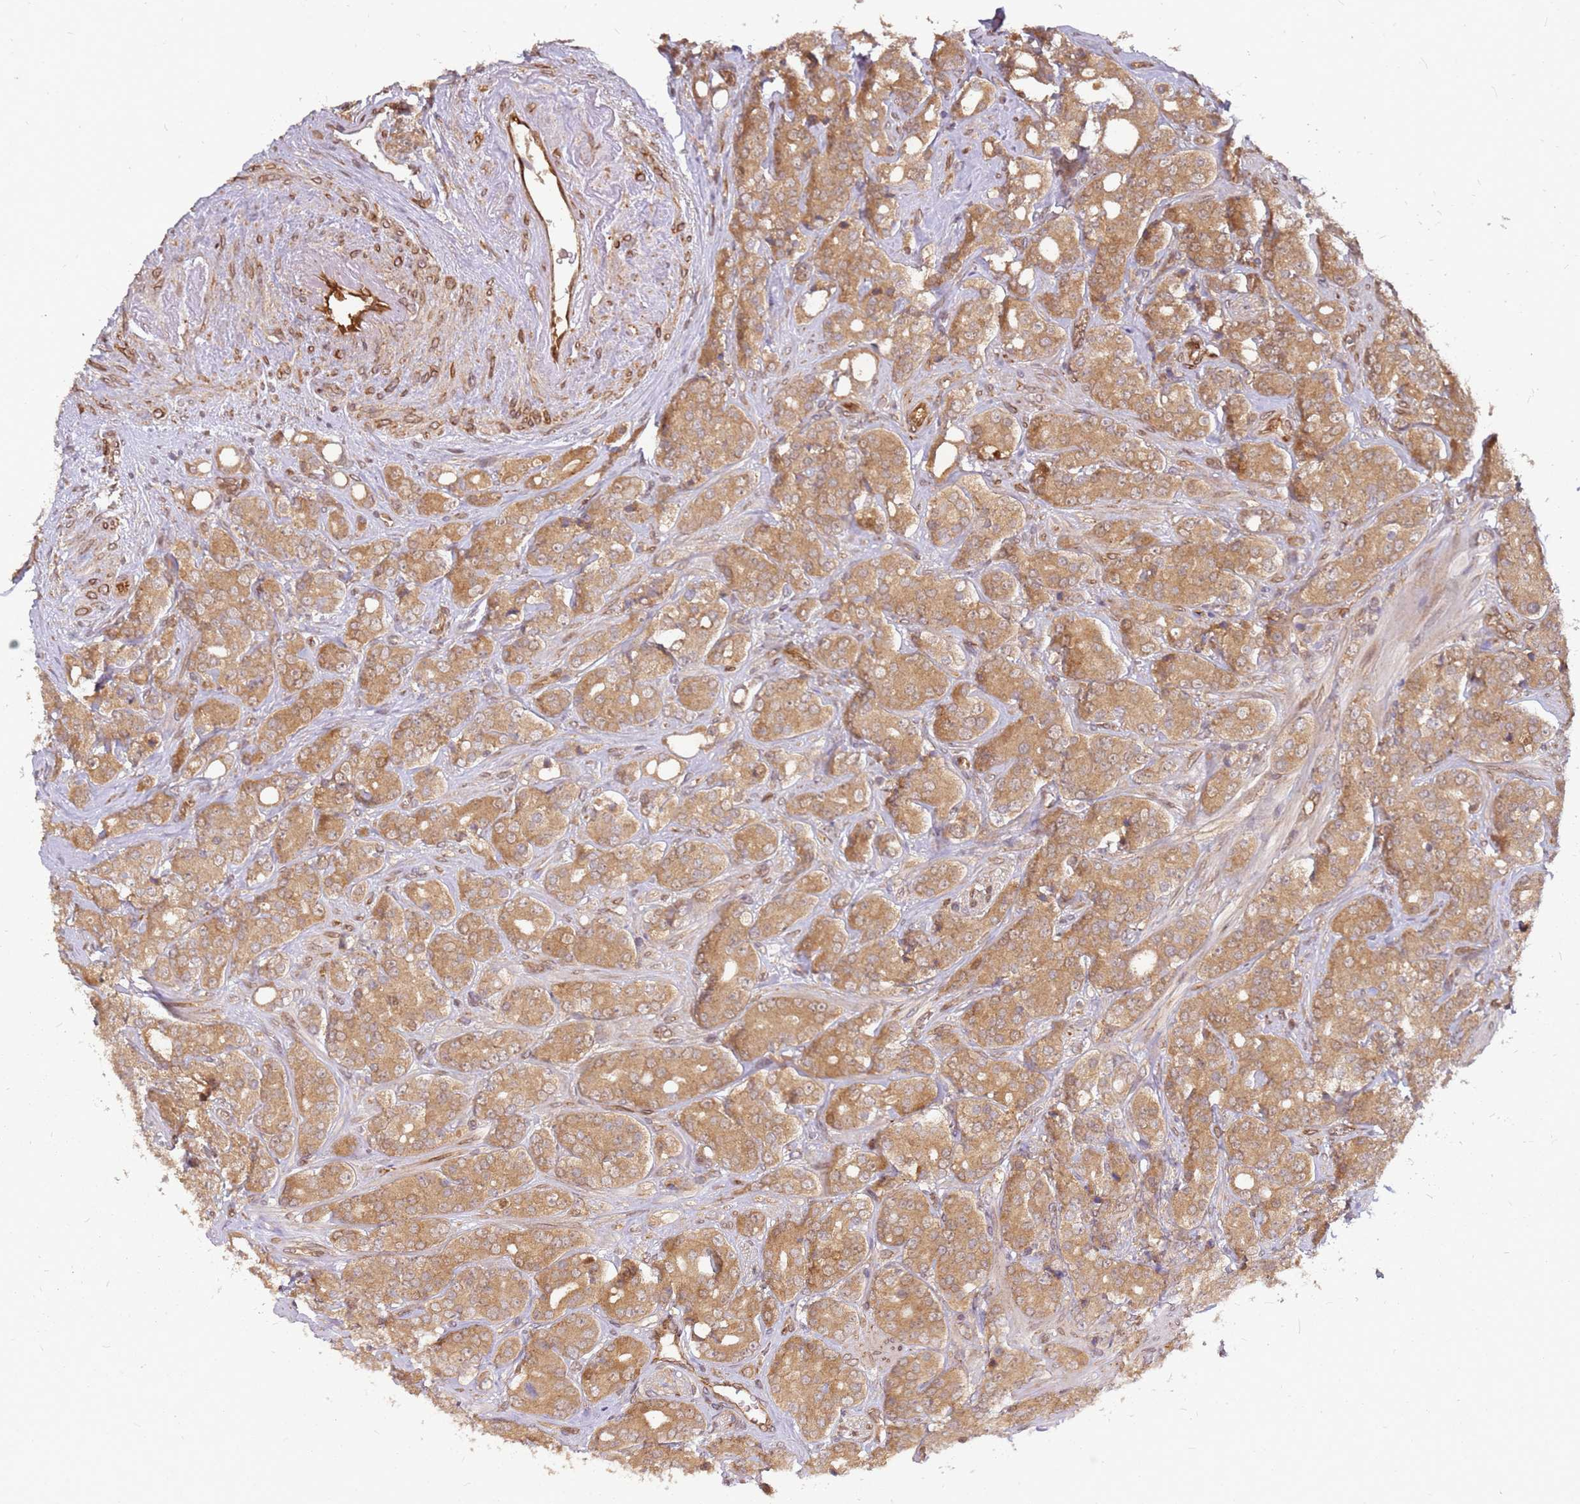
{"staining": {"intensity": "moderate", "quantity": ">75%", "location": "cytoplasmic/membranous"}, "tissue": "prostate cancer", "cell_type": "Tumor cells", "image_type": "cancer", "snomed": [{"axis": "morphology", "description": "Adenocarcinoma, High grade"}, {"axis": "topography", "description": "Prostate"}], "caption": "Immunohistochemistry (IHC) of adenocarcinoma (high-grade) (prostate) exhibits medium levels of moderate cytoplasmic/membranous expression in about >75% of tumor cells.", "gene": "NUDT14", "patient": {"sex": "male", "age": 62}}